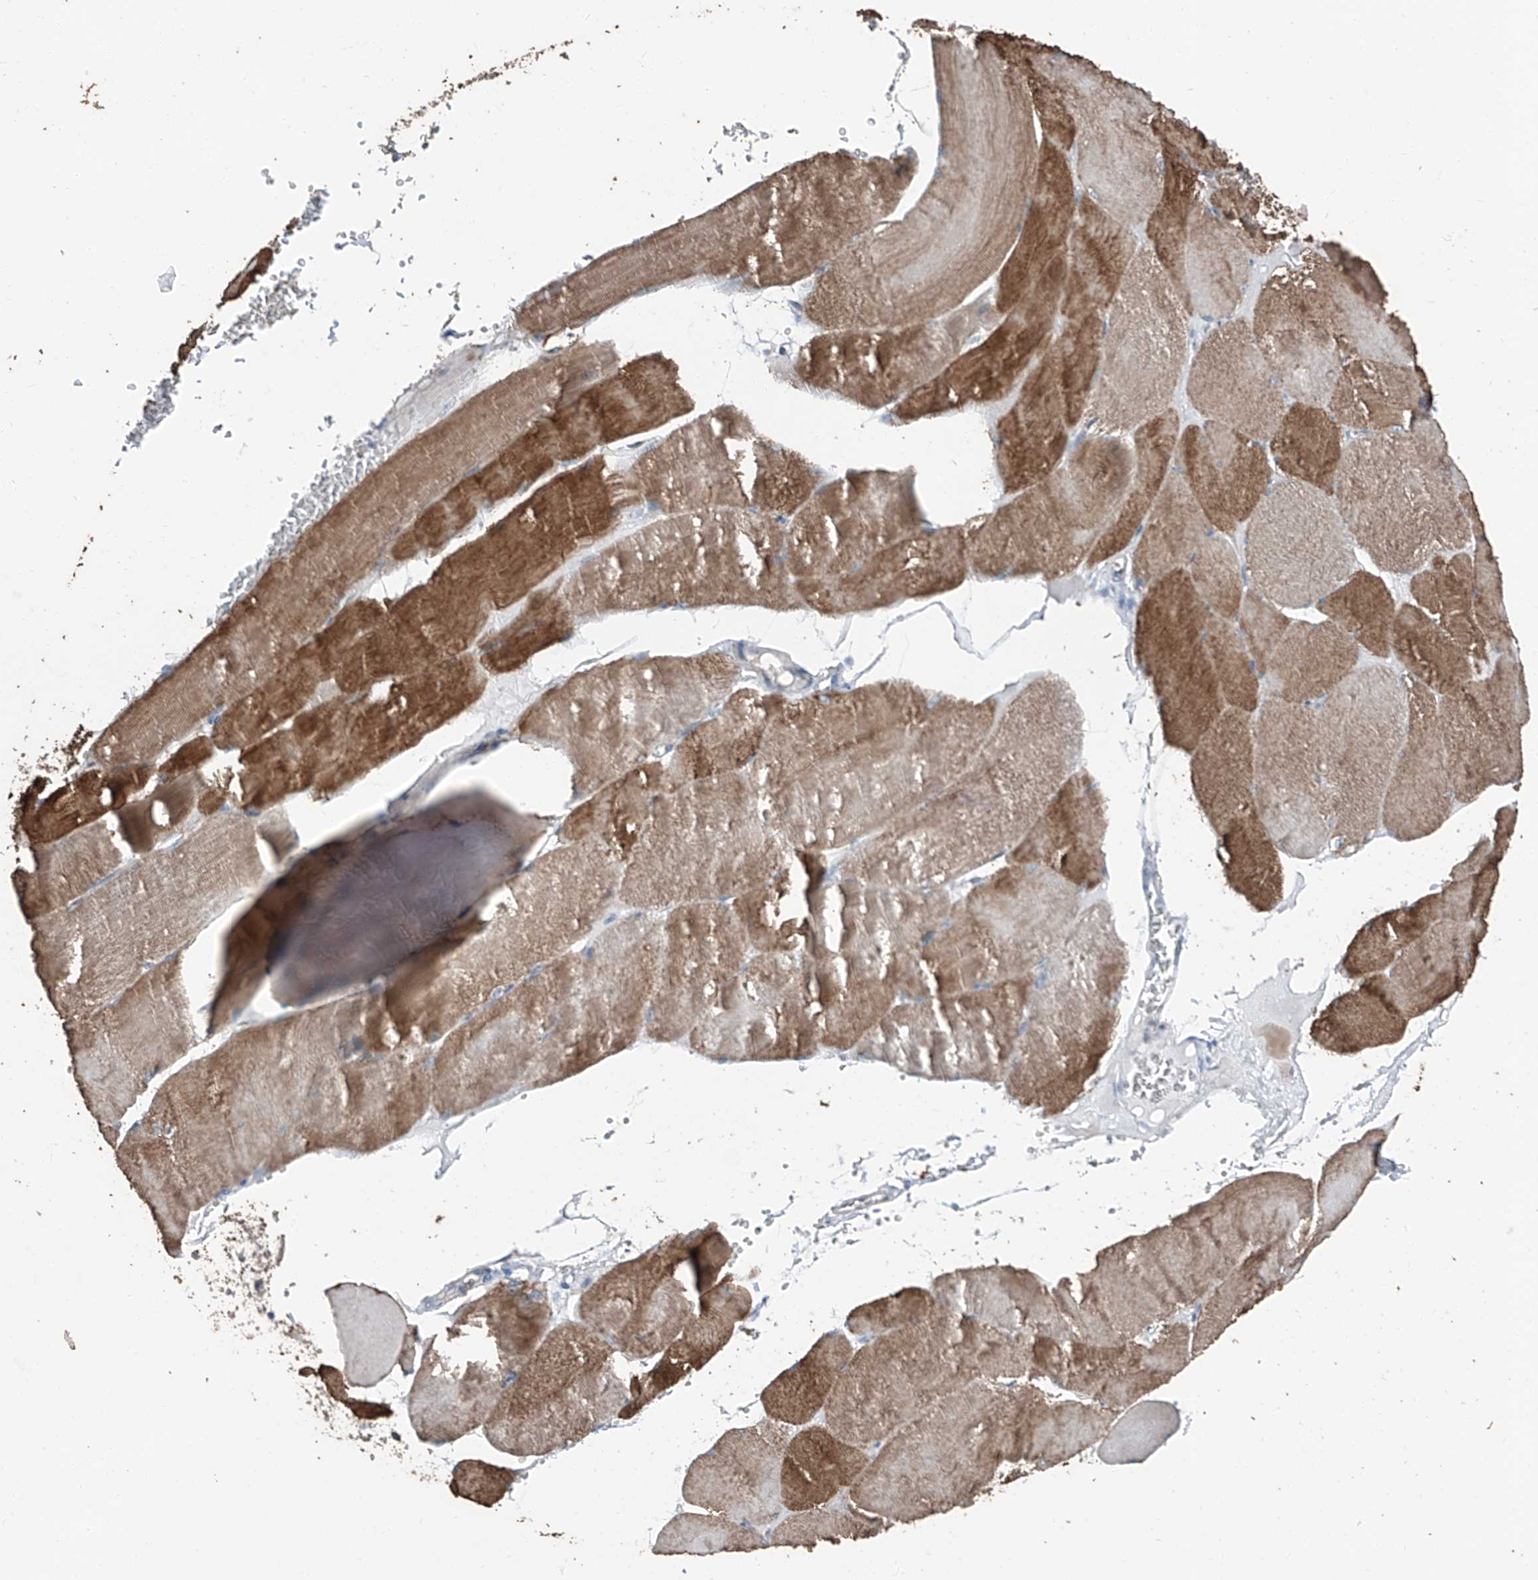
{"staining": {"intensity": "moderate", "quantity": ">75%", "location": "cytoplasmic/membranous"}, "tissue": "skeletal muscle", "cell_type": "Myocytes", "image_type": "normal", "snomed": [{"axis": "morphology", "description": "Normal tissue, NOS"}, {"axis": "morphology", "description": "Basal cell carcinoma"}, {"axis": "topography", "description": "Skeletal muscle"}], "caption": "High-power microscopy captured an IHC image of benign skeletal muscle, revealing moderate cytoplasmic/membranous positivity in about >75% of myocytes. (IHC, brightfield microscopy, high magnification).", "gene": "MAMLD1", "patient": {"sex": "female", "age": 64}}